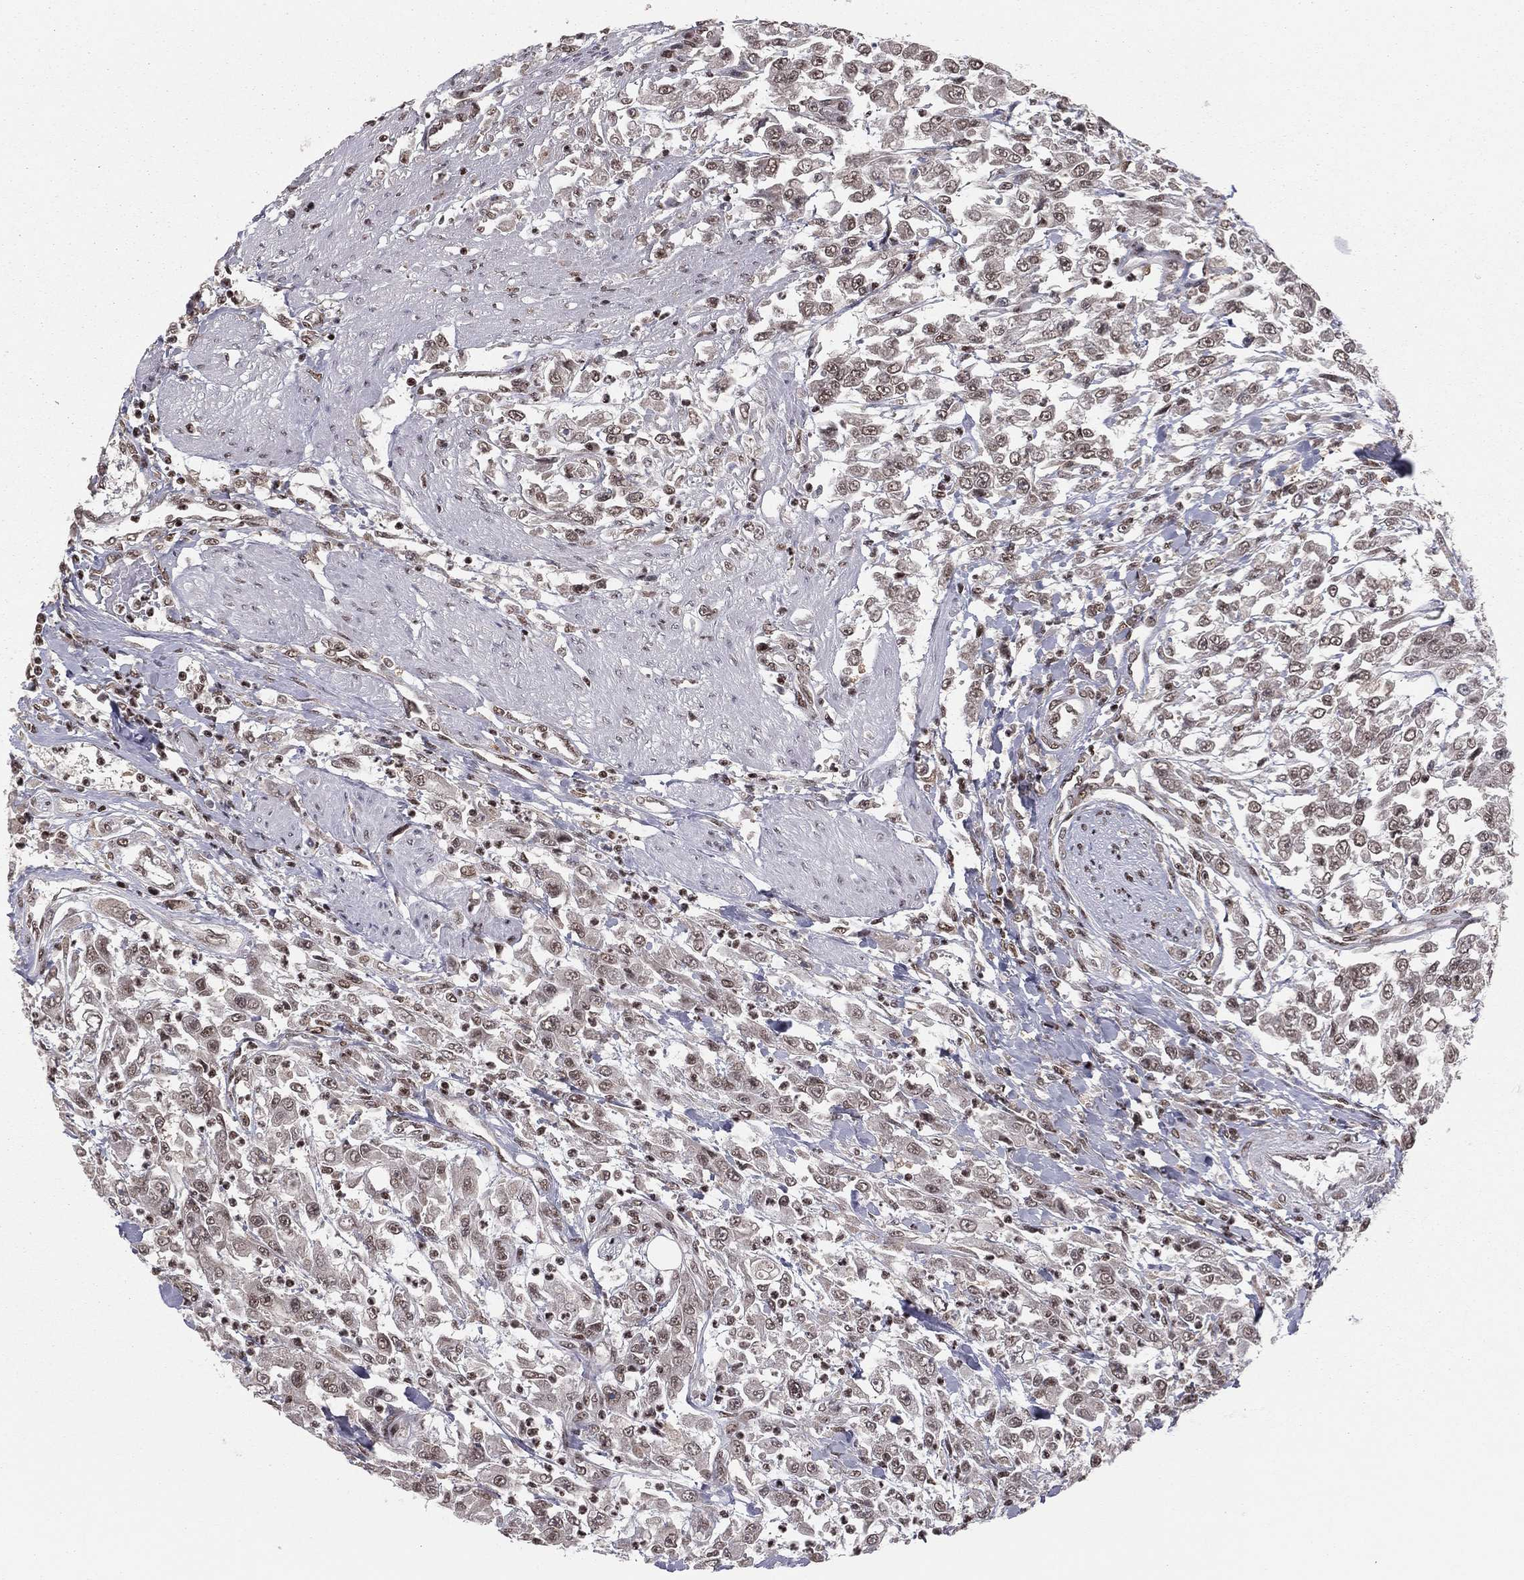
{"staining": {"intensity": "weak", "quantity": "<25%", "location": "nuclear"}, "tissue": "urothelial cancer", "cell_type": "Tumor cells", "image_type": "cancer", "snomed": [{"axis": "morphology", "description": "Urothelial carcinoma, High grade"}, {"axis": "topography", "description": "Urinary bladder"}], "caption": "DAB (3,3'-diaminobenzidine) immunohistochemical staining of human urothelial carcinoma (high-grade) demonstrates no significant expression in tumor cells. (Immunohistochemistry, brightfield microscopy, high magnification).", "gene": "NFYB", "patient": {"sex": "male", "age": 46}}